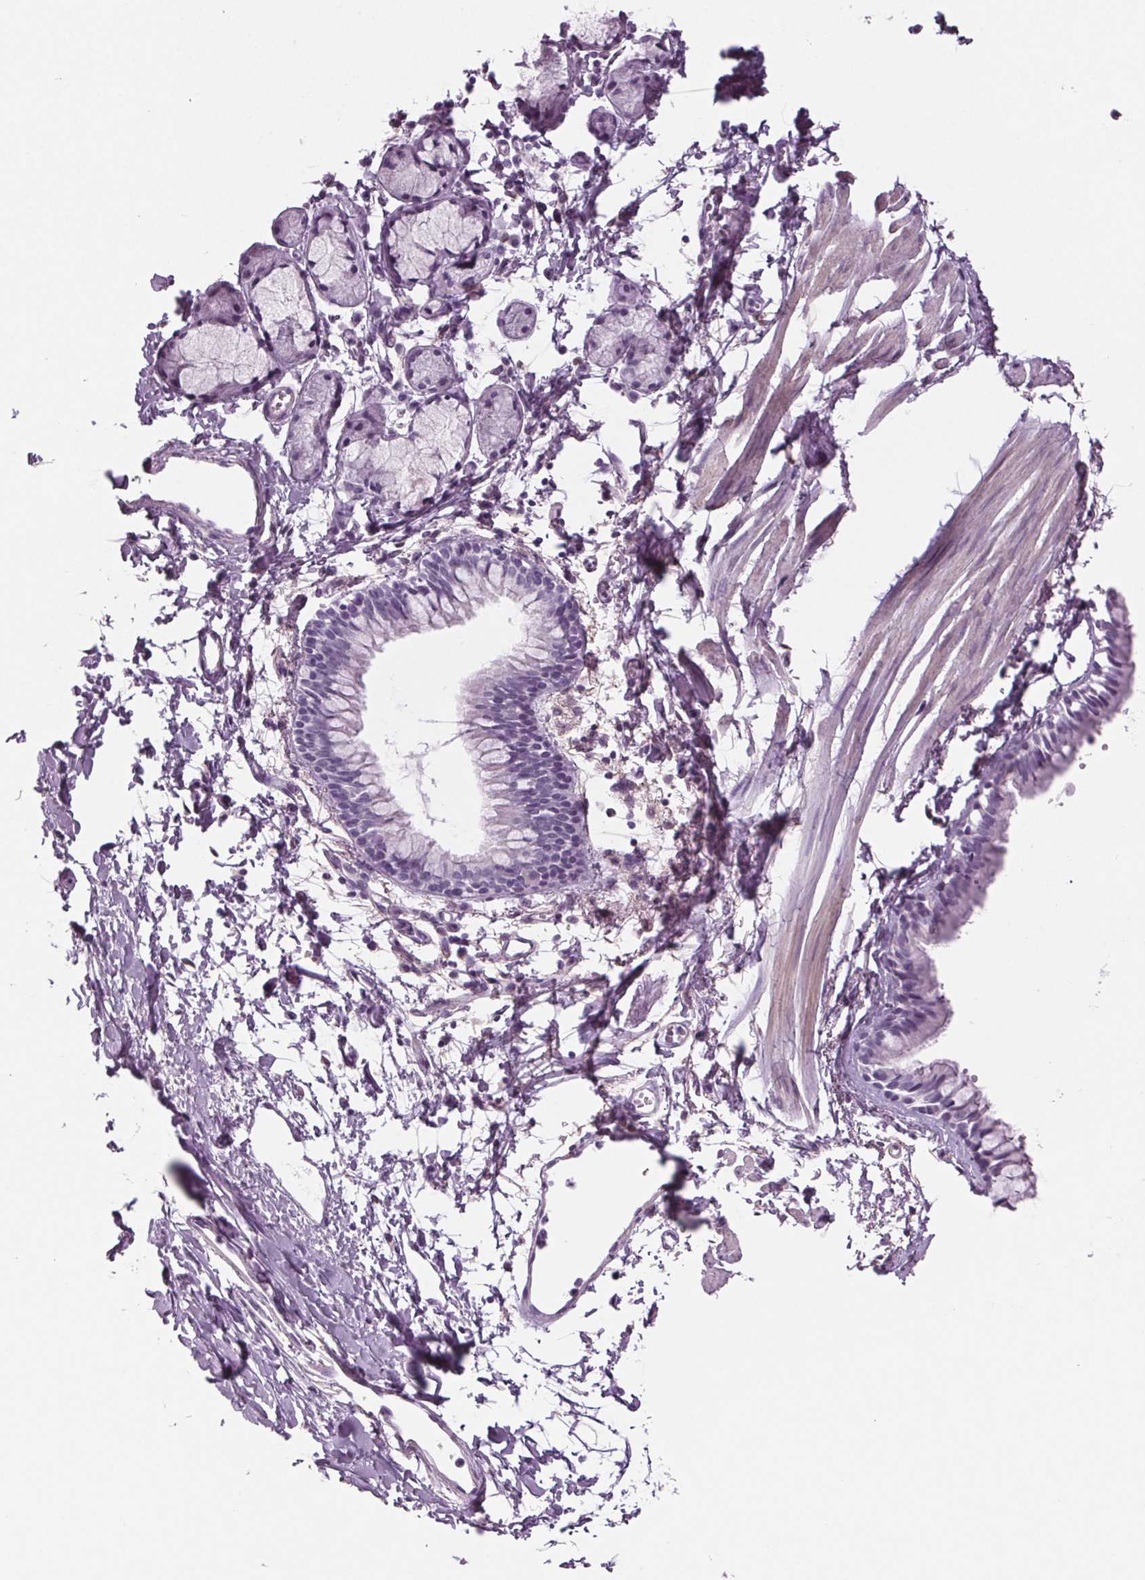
{"staining": {"intensity": "negative", "quantity": "none", "location": "none"}, "tissue": "bronchus", "cell_type": "Respiratory epithelial cells", "image_type": "normal", "snomed": [{"axis": "morphology", "description": "Normal tissue, NOS"}, {"axis": "topography", "description": "Cartilage tissue"}, {"axis": "topography", "description": "Bronchus"}], "caption": "Protein analysis of unremarkable bronchus reveals no significant staining in respiratory epithelial cells. (Immunohistochemistry (ihc), brightfield microscopy, high magnification).", "gene": "BHLHE22", "patient": {"sex": "female", "age": 59}}